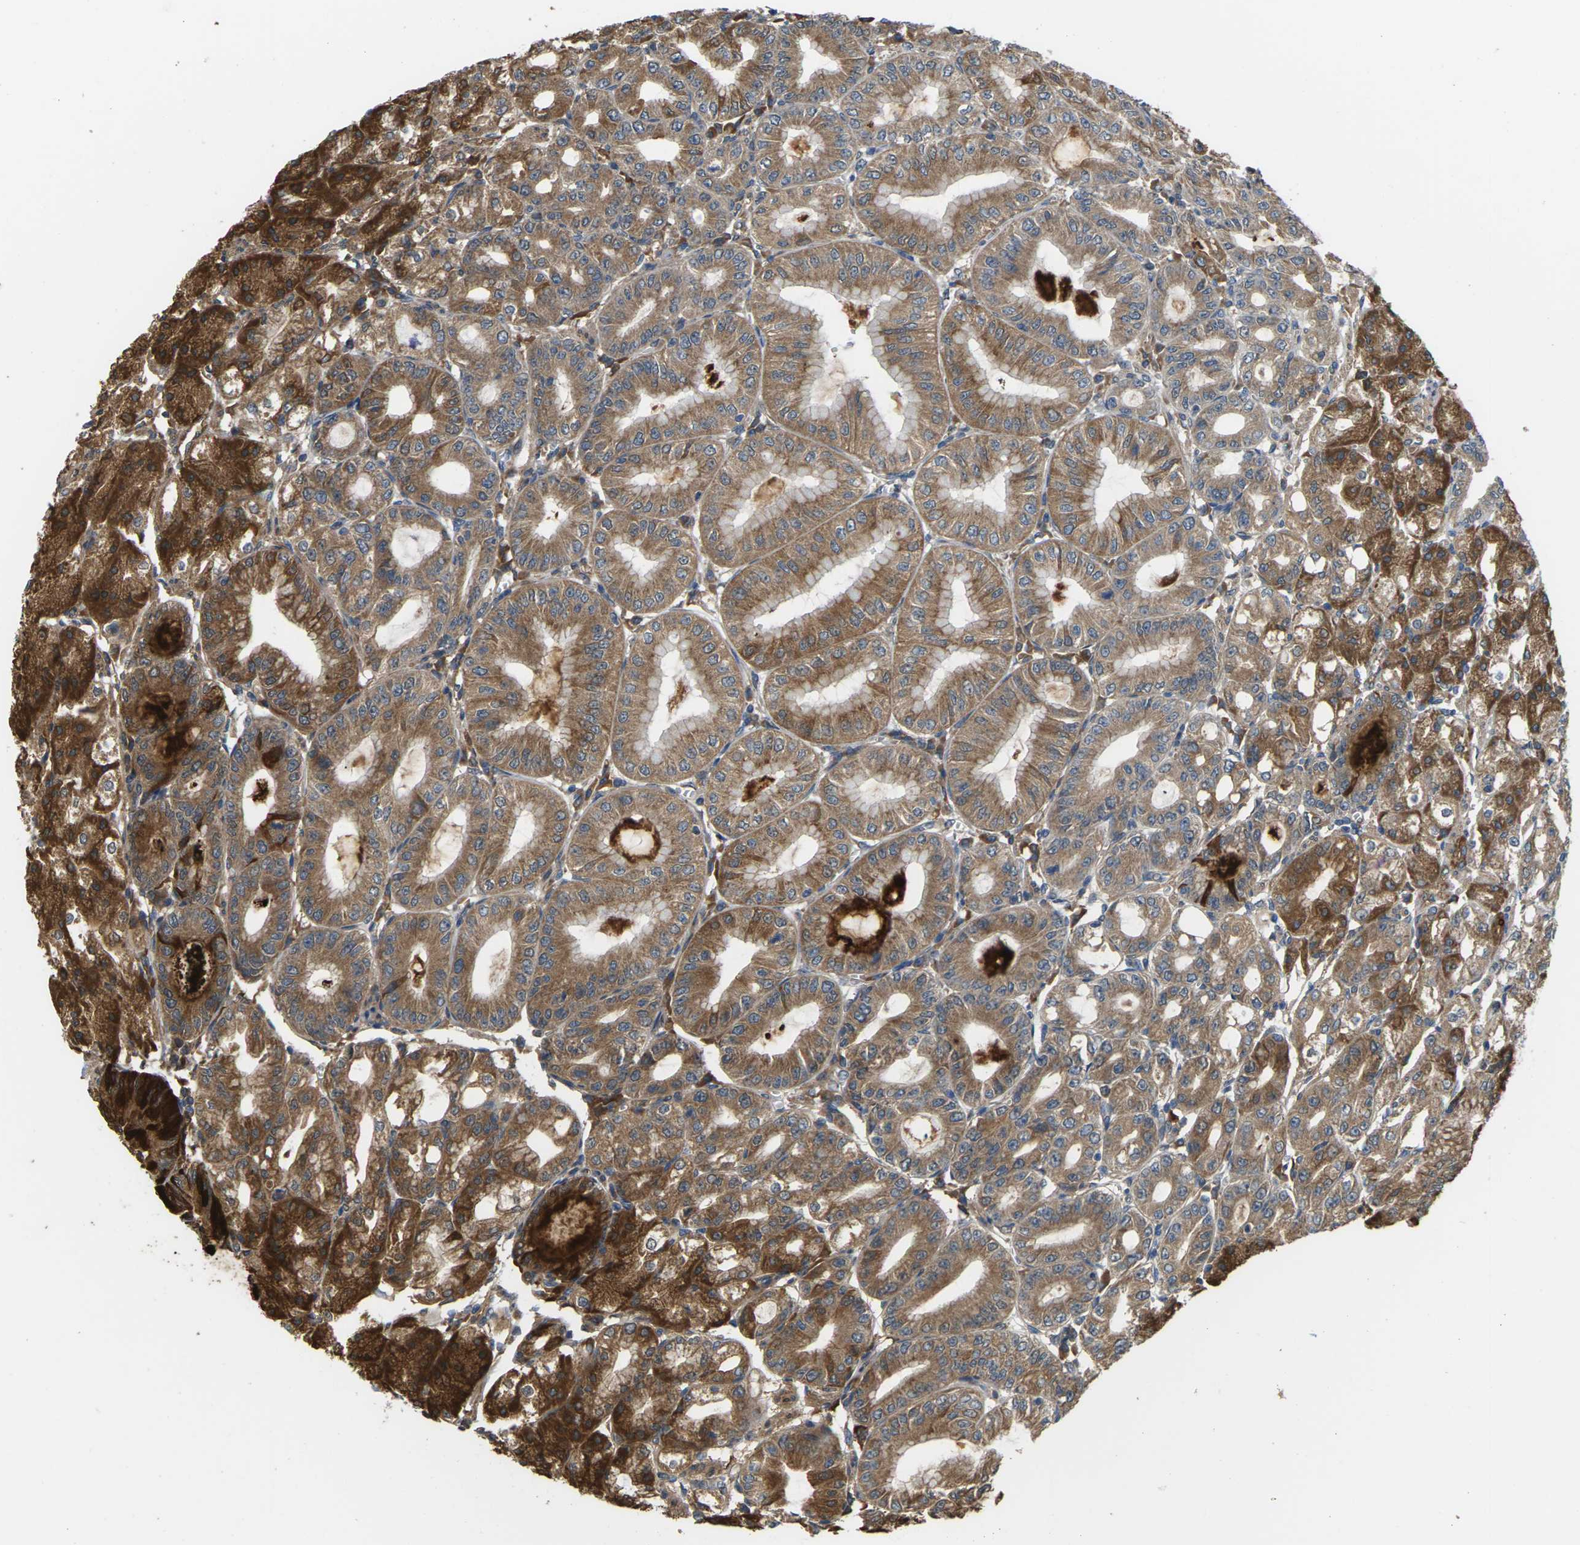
{"staining": {"intensity": "moderate", "quantity": ">75%", "location": "cytoplasmic/membranous"}, "tissue": "stomach", "cell_type": "Glandular cells", "image_type": "normal", "snomed": [{"axis": "morphology", "description": "Normal tissue, NOS"}, {"axis": "topography", "description": "Stomach, lower"}], "caption": "Human stomach stained for a protein (brown) exhibits moderate cytoplasmic/membranous positive staining in about >75% of glandular cells.", "gene": "NRAS", "patient": {"sex": "male", "age": 71}}